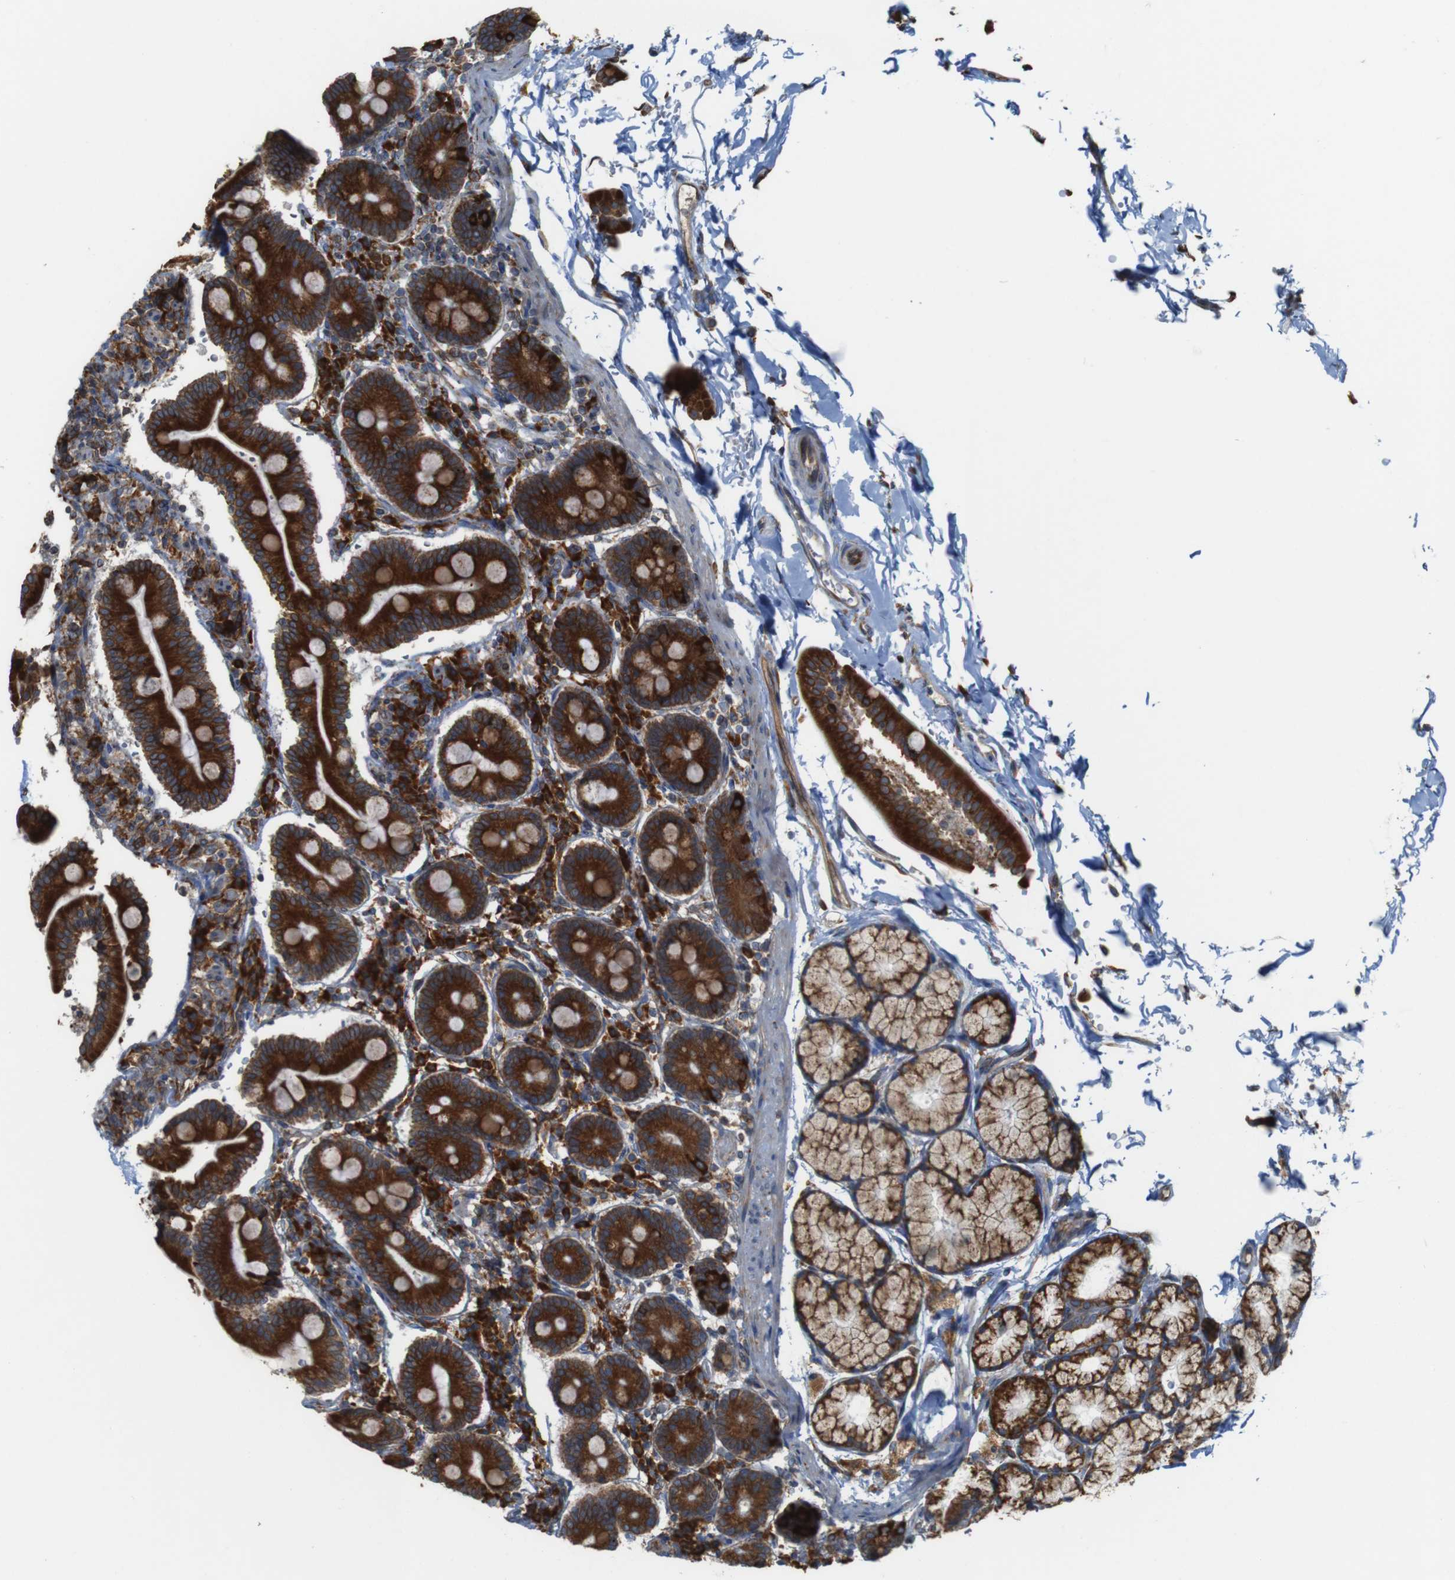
{"staining": {"intensity": "strong", "quantity": ">75%", "location": "cytoplasmic/membranous"}, "tissue": "duodenum", "cell_type": "Glandular cells", "image_type": "normal", "snomed": [{"axis": "morphology", "description": "Normal tissue, NOS"}, {"axis": "topography", "description": "Duodenum"}], "caption": "About >75% of glandular cells in normal duodenum show strong cytoplasmic/membranous protein staining as visualized by brown immunohistochemical staining.", "gene": "UGGT1", "patient": {"sex": "male", "age": 54}}